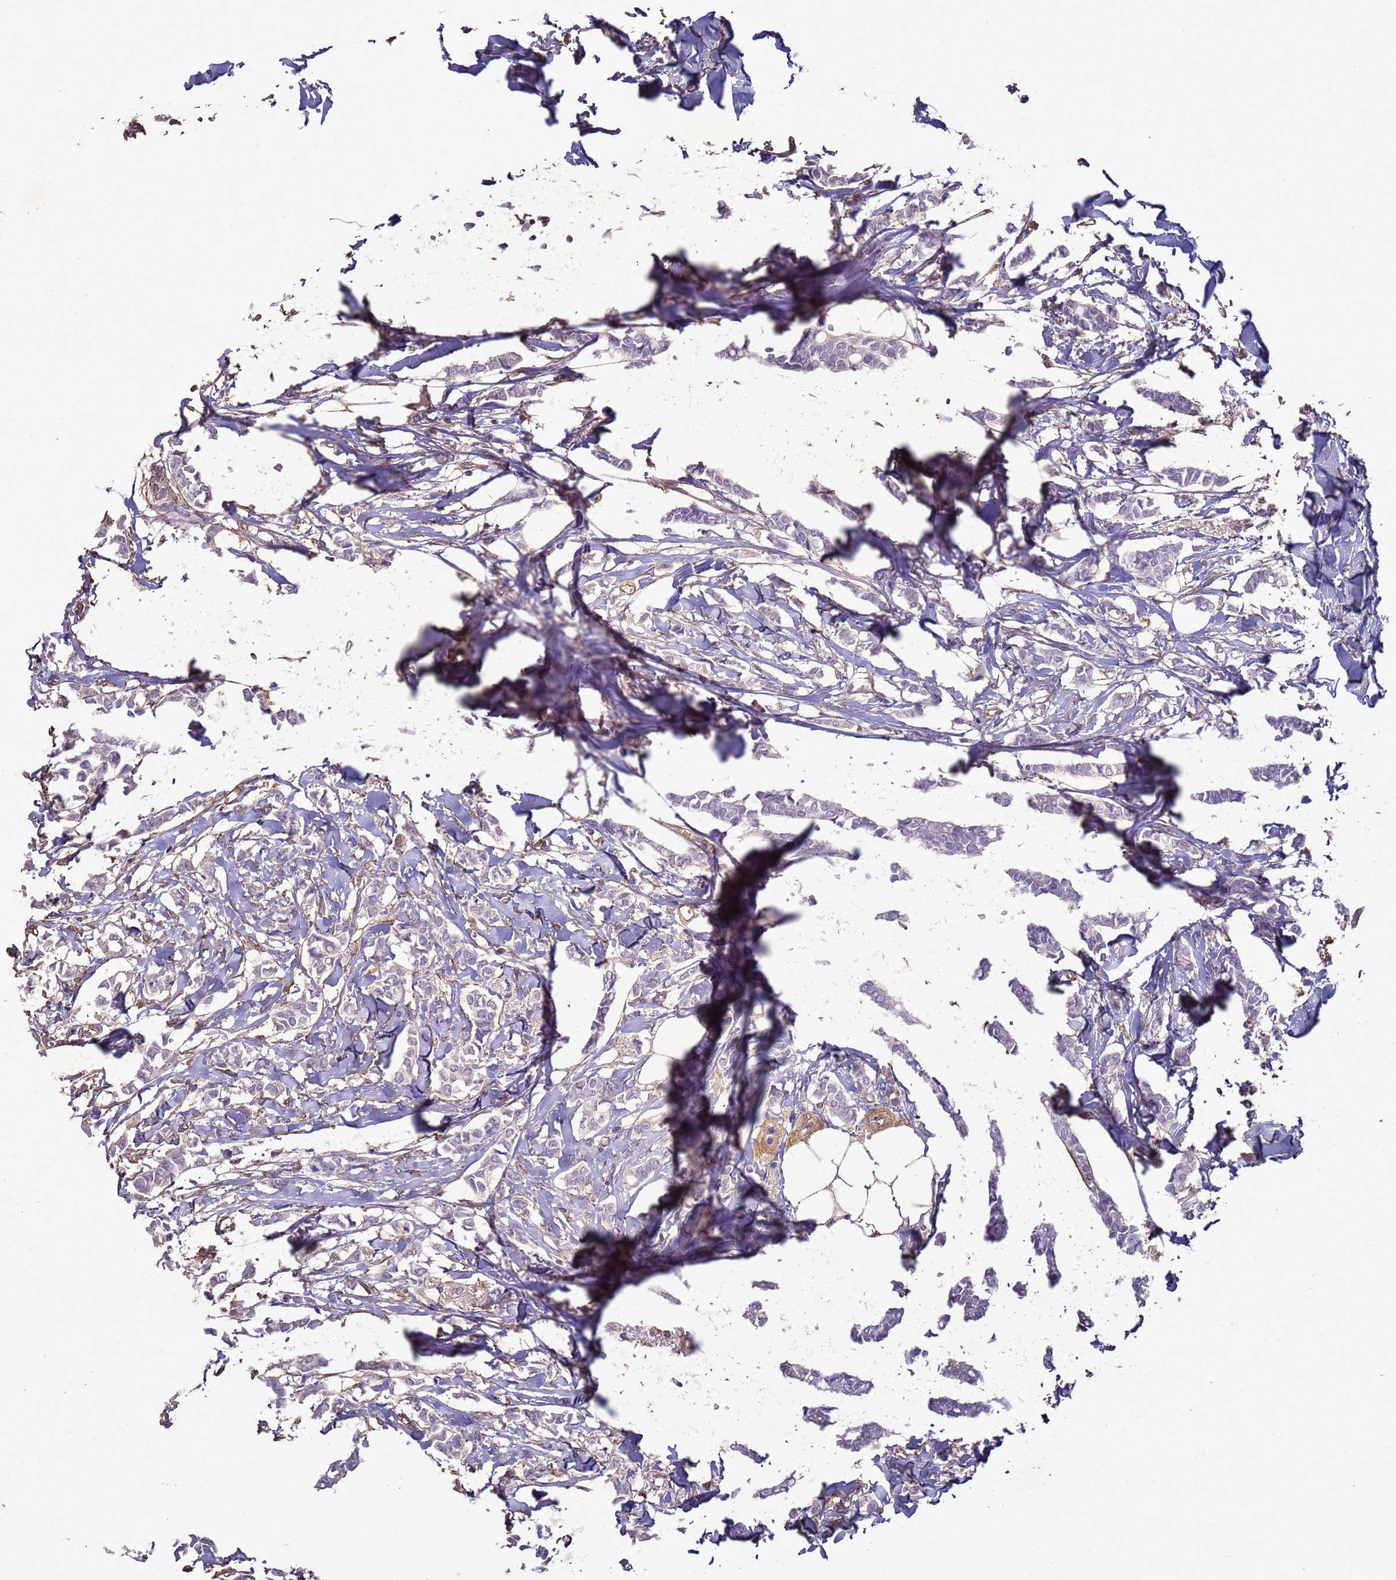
{"staining": {"intensity": "negative", "quantity": "none", "location": "none"}, "tissue": "breast cancer", "cell_type": "Tumor cells", "image_type": "cancer", "snomed": [{"axis": "morphology", "description": "Duct carcinoma"}, {"axis": "topography", "description": "Breast"}], "caption": "An immunohistochemistry (IHC) histopathology image of breast invasive ductal carcinoma is shown. There is no staining in tumor cells of breast invasive ductal carcinoma.", "gene": "SGIP1", "patient": {"sex": "female", "age": 41}}